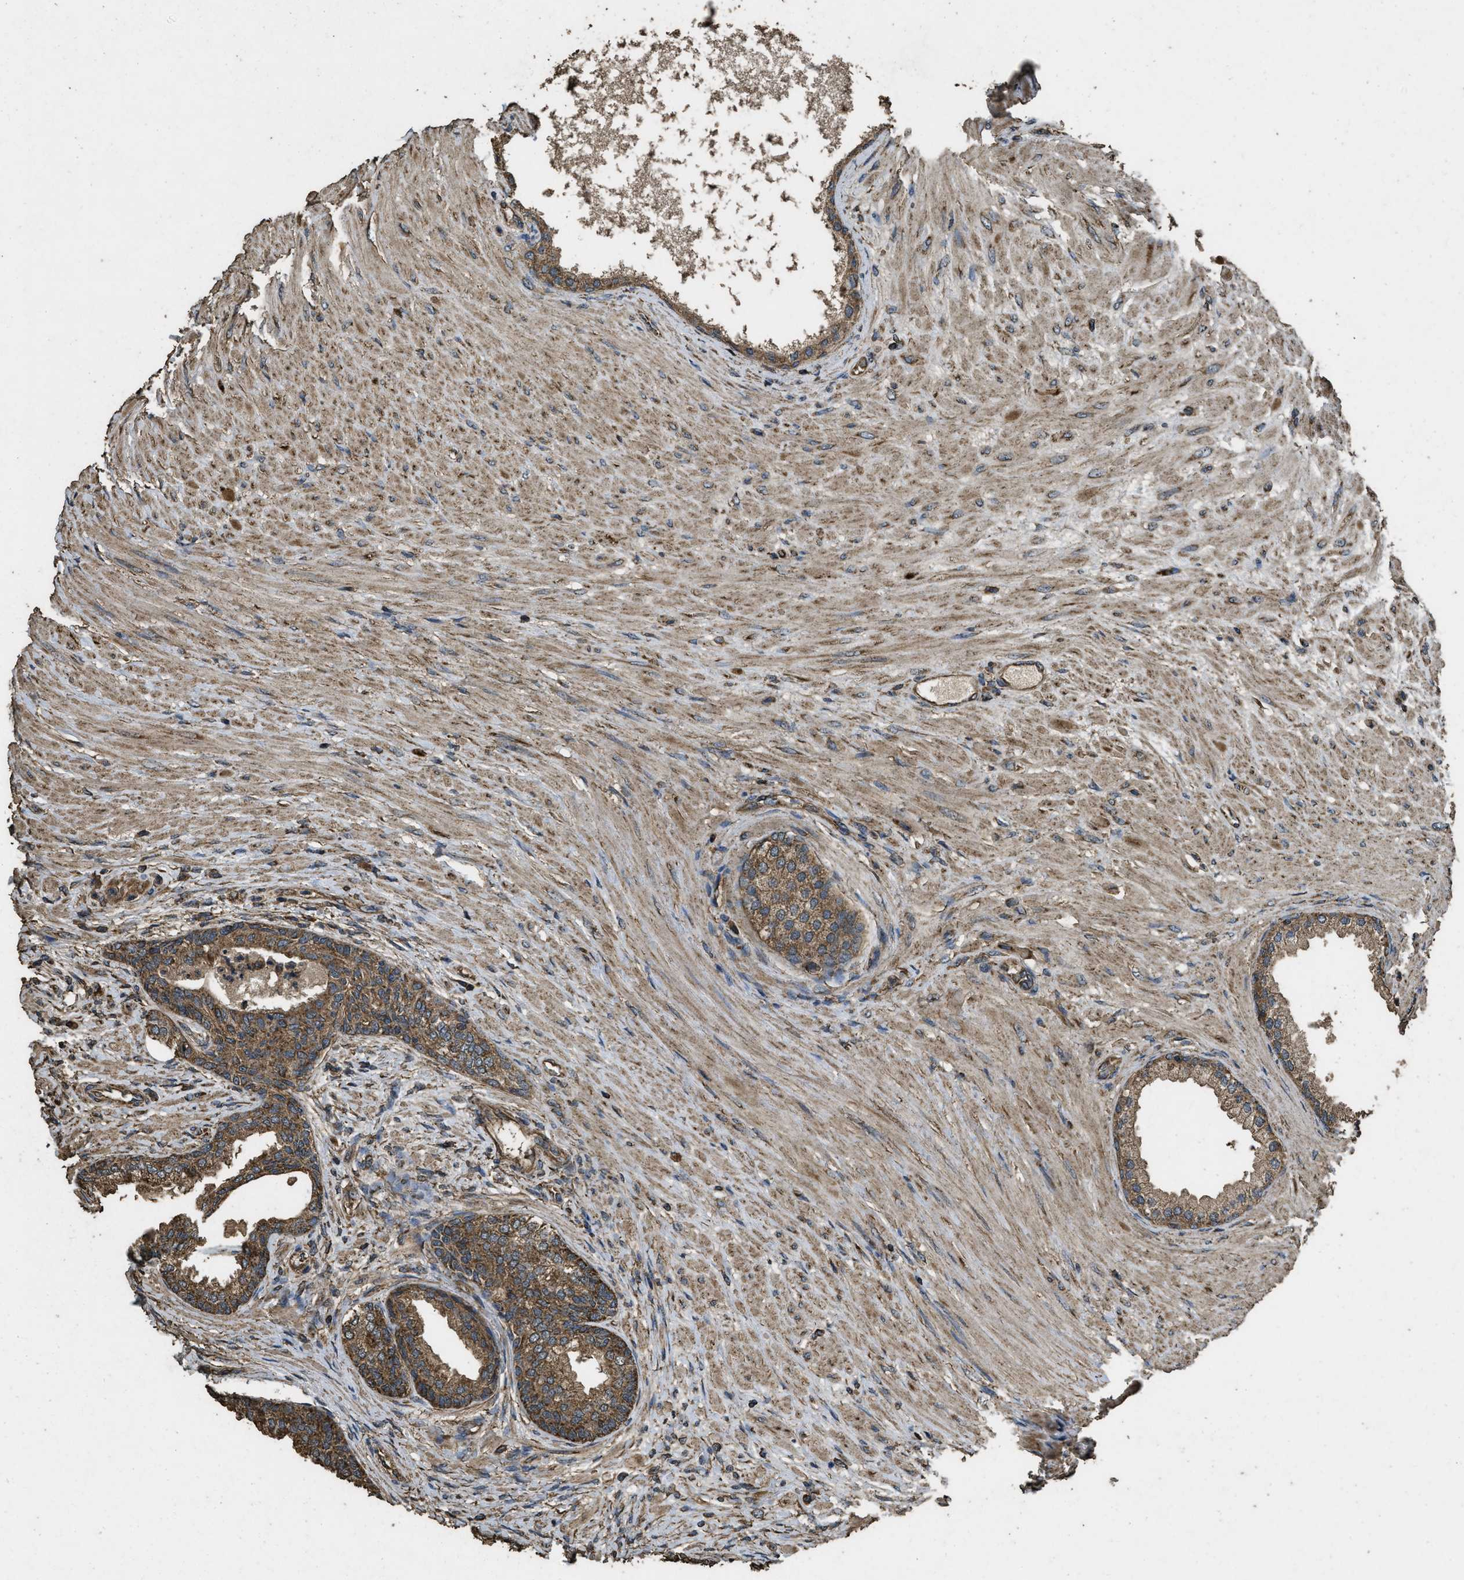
{"staining": {"intensity": "moderate", "quantity": ">75%", "location": "cytoplasmic/membranous"}, "tissue": "prostate", "cell_type": "Glandular cells", "image_type": "normal", "snomed": [{"axis": "morphology", "description": "Normal tissue, NOS"}, {"axis": "topography", "description": "Prostate"}], "caption": "Immunohistochemical staining of normal prostate demonstrates >75% levels of moderate cytoplasmic/membranous protein positivity in approximately >75% of glandular cells.", "gene": "CYRIA", "patient": {"sex": "male", "age": 76}}